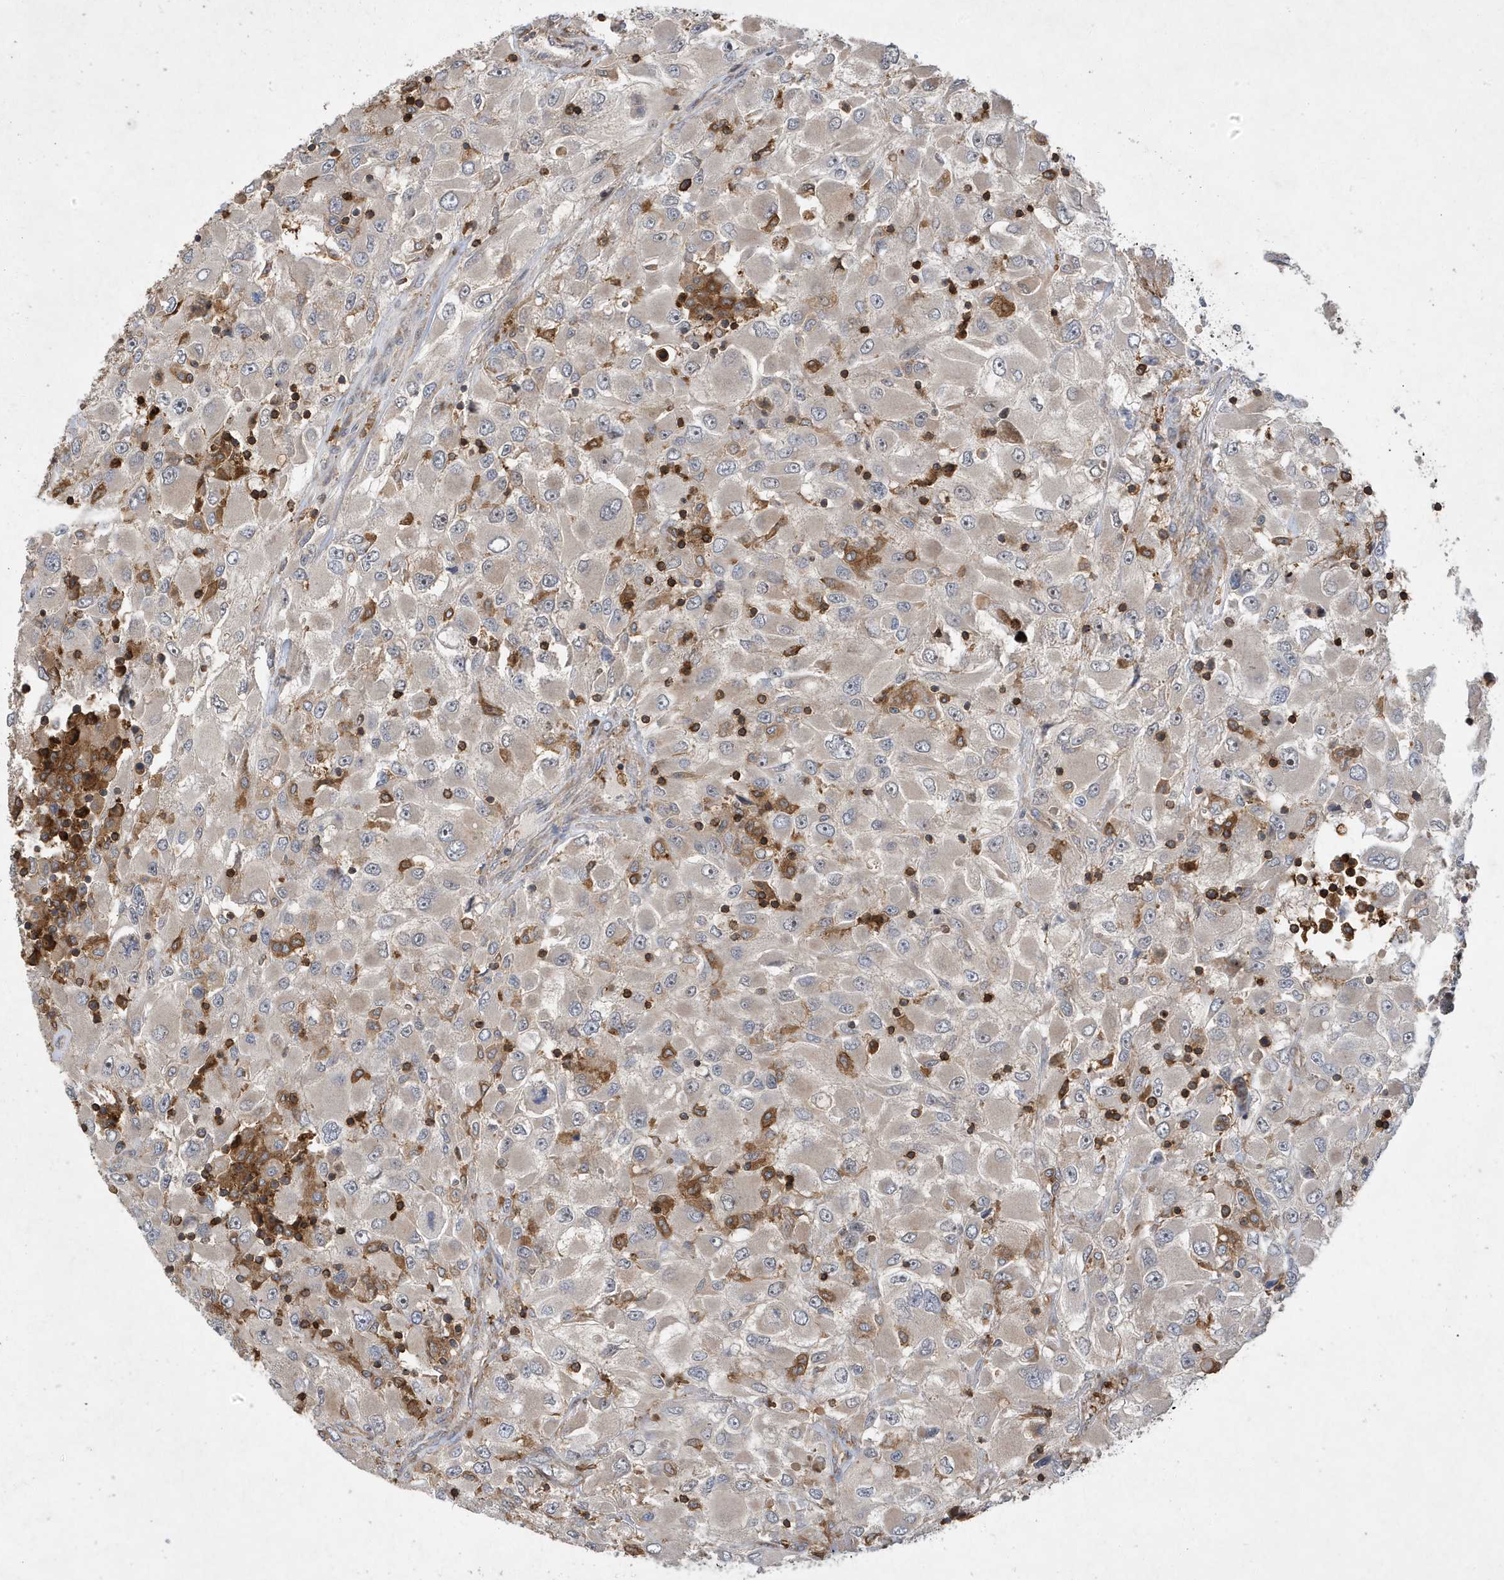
{"staining": {"intensity": "negative", "quantity": "none", "location": "none"}, "tissue": "renal cancer", "cell_type": "Tumor cells", "image_type": "cancer", "snomed": [{"axis": "morphology", "description": "Adenocarcinoma, NOS"}, {"axis": "topography", "description": "Kidney"}], "caption": "DAB immunohistochemical staining of adenocarcinoma (renal) demonstrates no significant expression in tumor cells.", "gene": "LAPTM4A", "patient": {"sex": "female", "age": 52}}